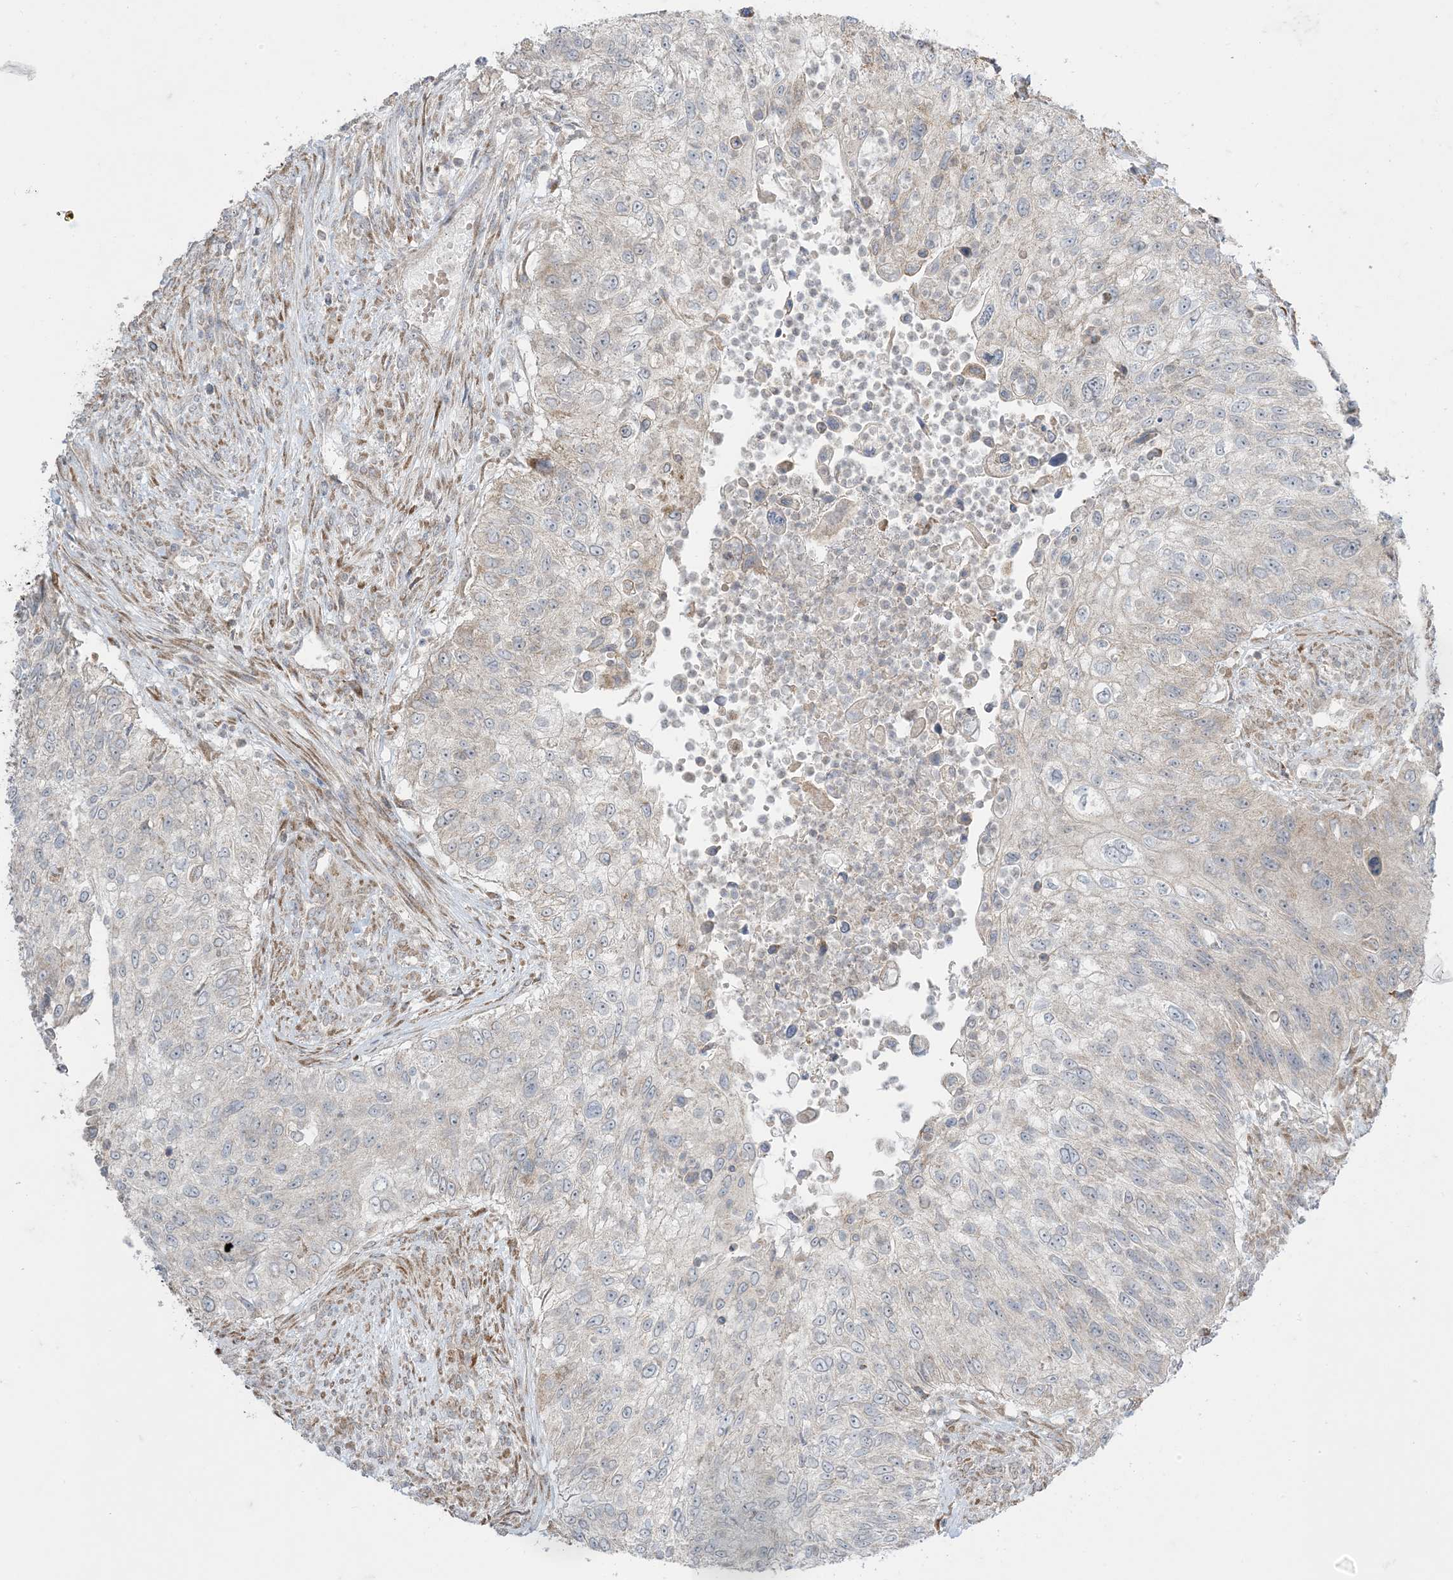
{"staining": {"intensity": "negative", "quantity": "none", "location": "none"}, "tissue": "urothelial cancer", "cell_type": "Tumor cells", "image_type": "cancer", "snomed": [{"axis": "morphology", "description": "Urothelial carcinoma, High grade"}, {"axis": "topography", "description": "Urinary bladder"}], "caption": "DAB (3,3'-diaminobenzidine) immunohistochemical staining of high-grade urothelial carcinoma displays no significant positivity in tumor cells.", "gene": "ODC1", "patient": {"sex": "female", "age": 60}}